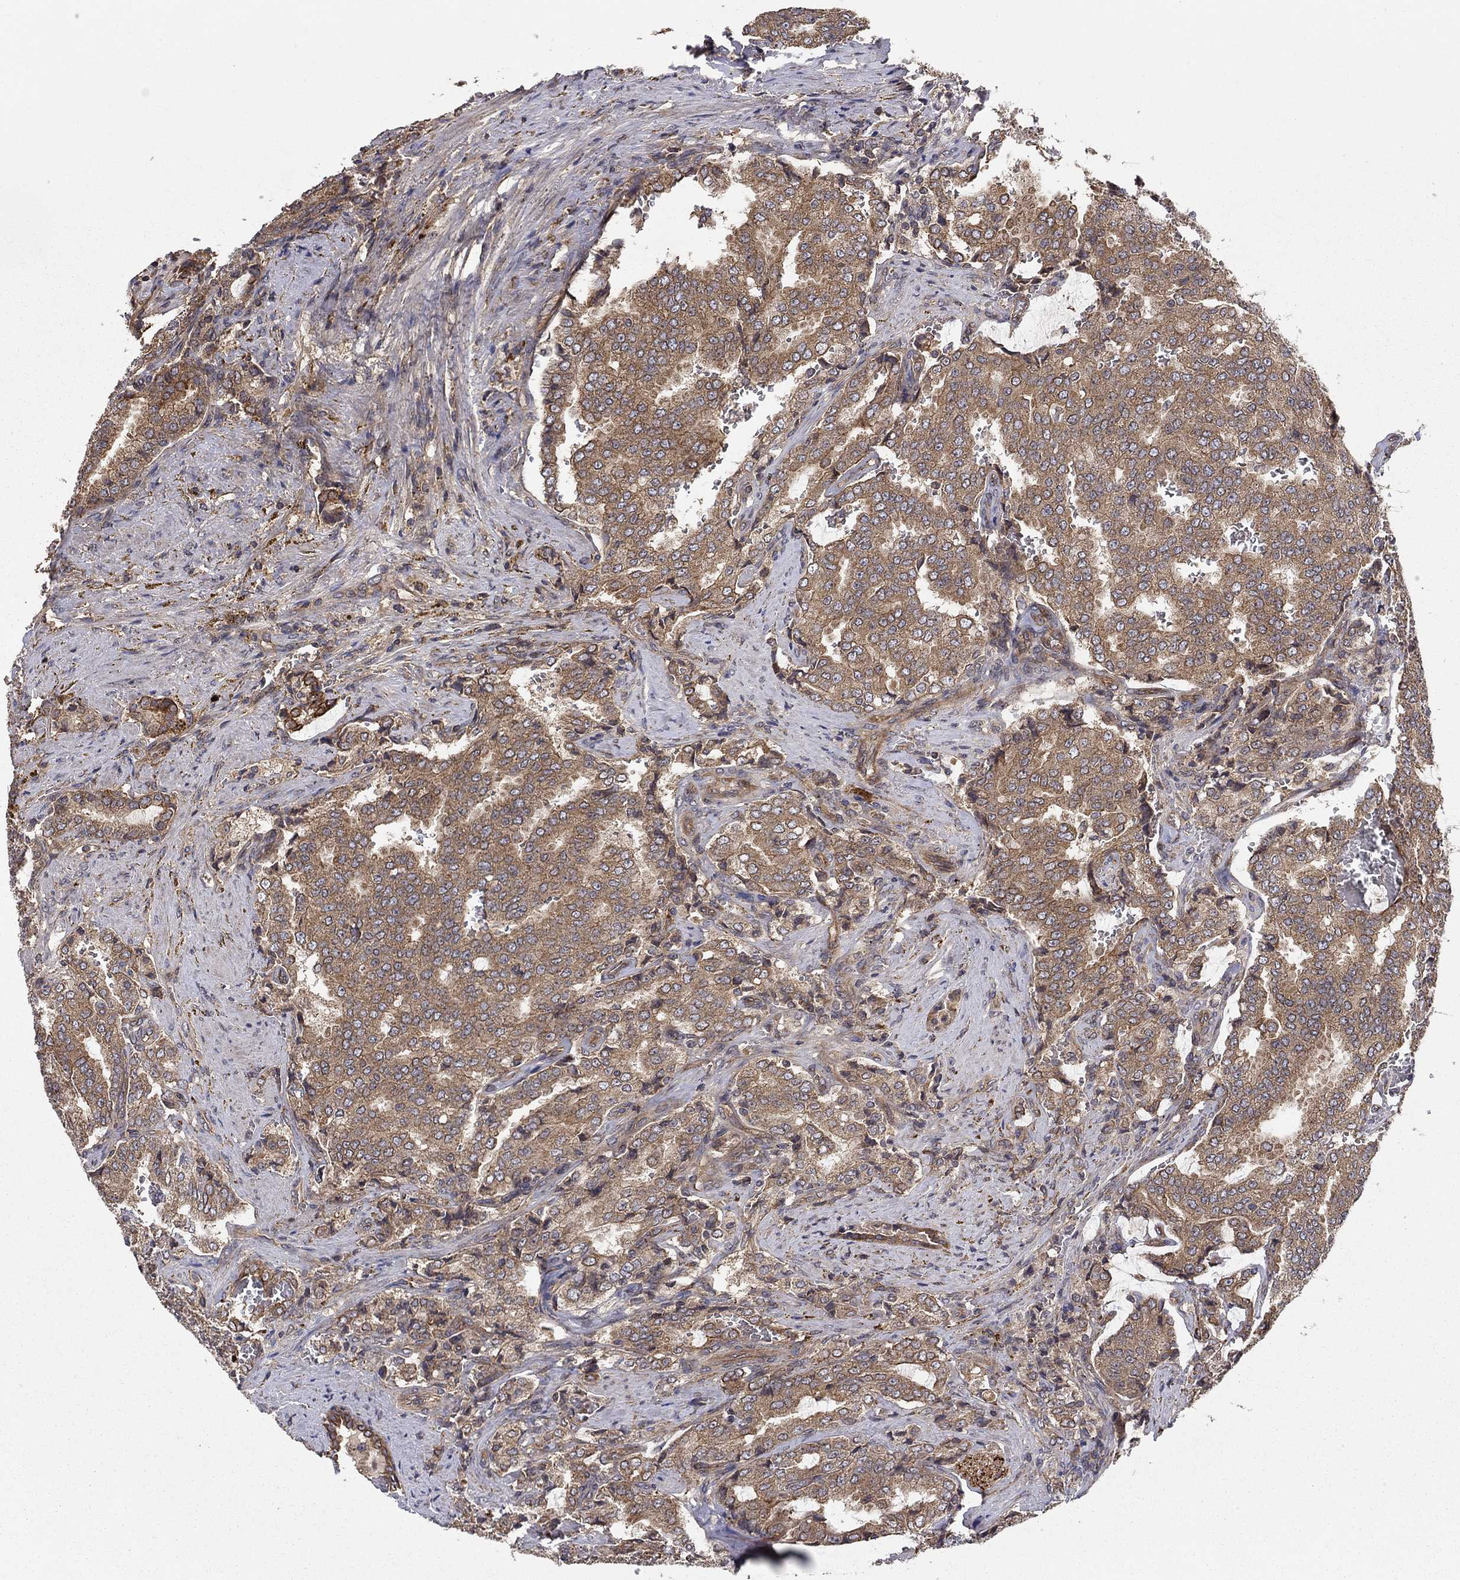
{"staining": {"intensity": "moderate", "quantity": "25%-75%", "location": "cytoplasmic/membranous"}, "tissue": "prostate cancer", "cell_type": "Tumor cells", "image_type": "cancer", "snomed": [{"axis": "morphology", "description": "Adenocarcinoma, NOS"}, {"axis": "topography", "description": "Prostate"}], "caption": "Brown immunohistochemical staining in prostate cancer demonstrates moderate cytoplasmic/membranous expression in about 25%-75% of tumor cells. Using DAB (brown) and hematoxylin (blue) stains, captured at high magnification using brightfield microscopy.", "gene": "BMERB1", "patient": {"sex": "male", "age": 65}}